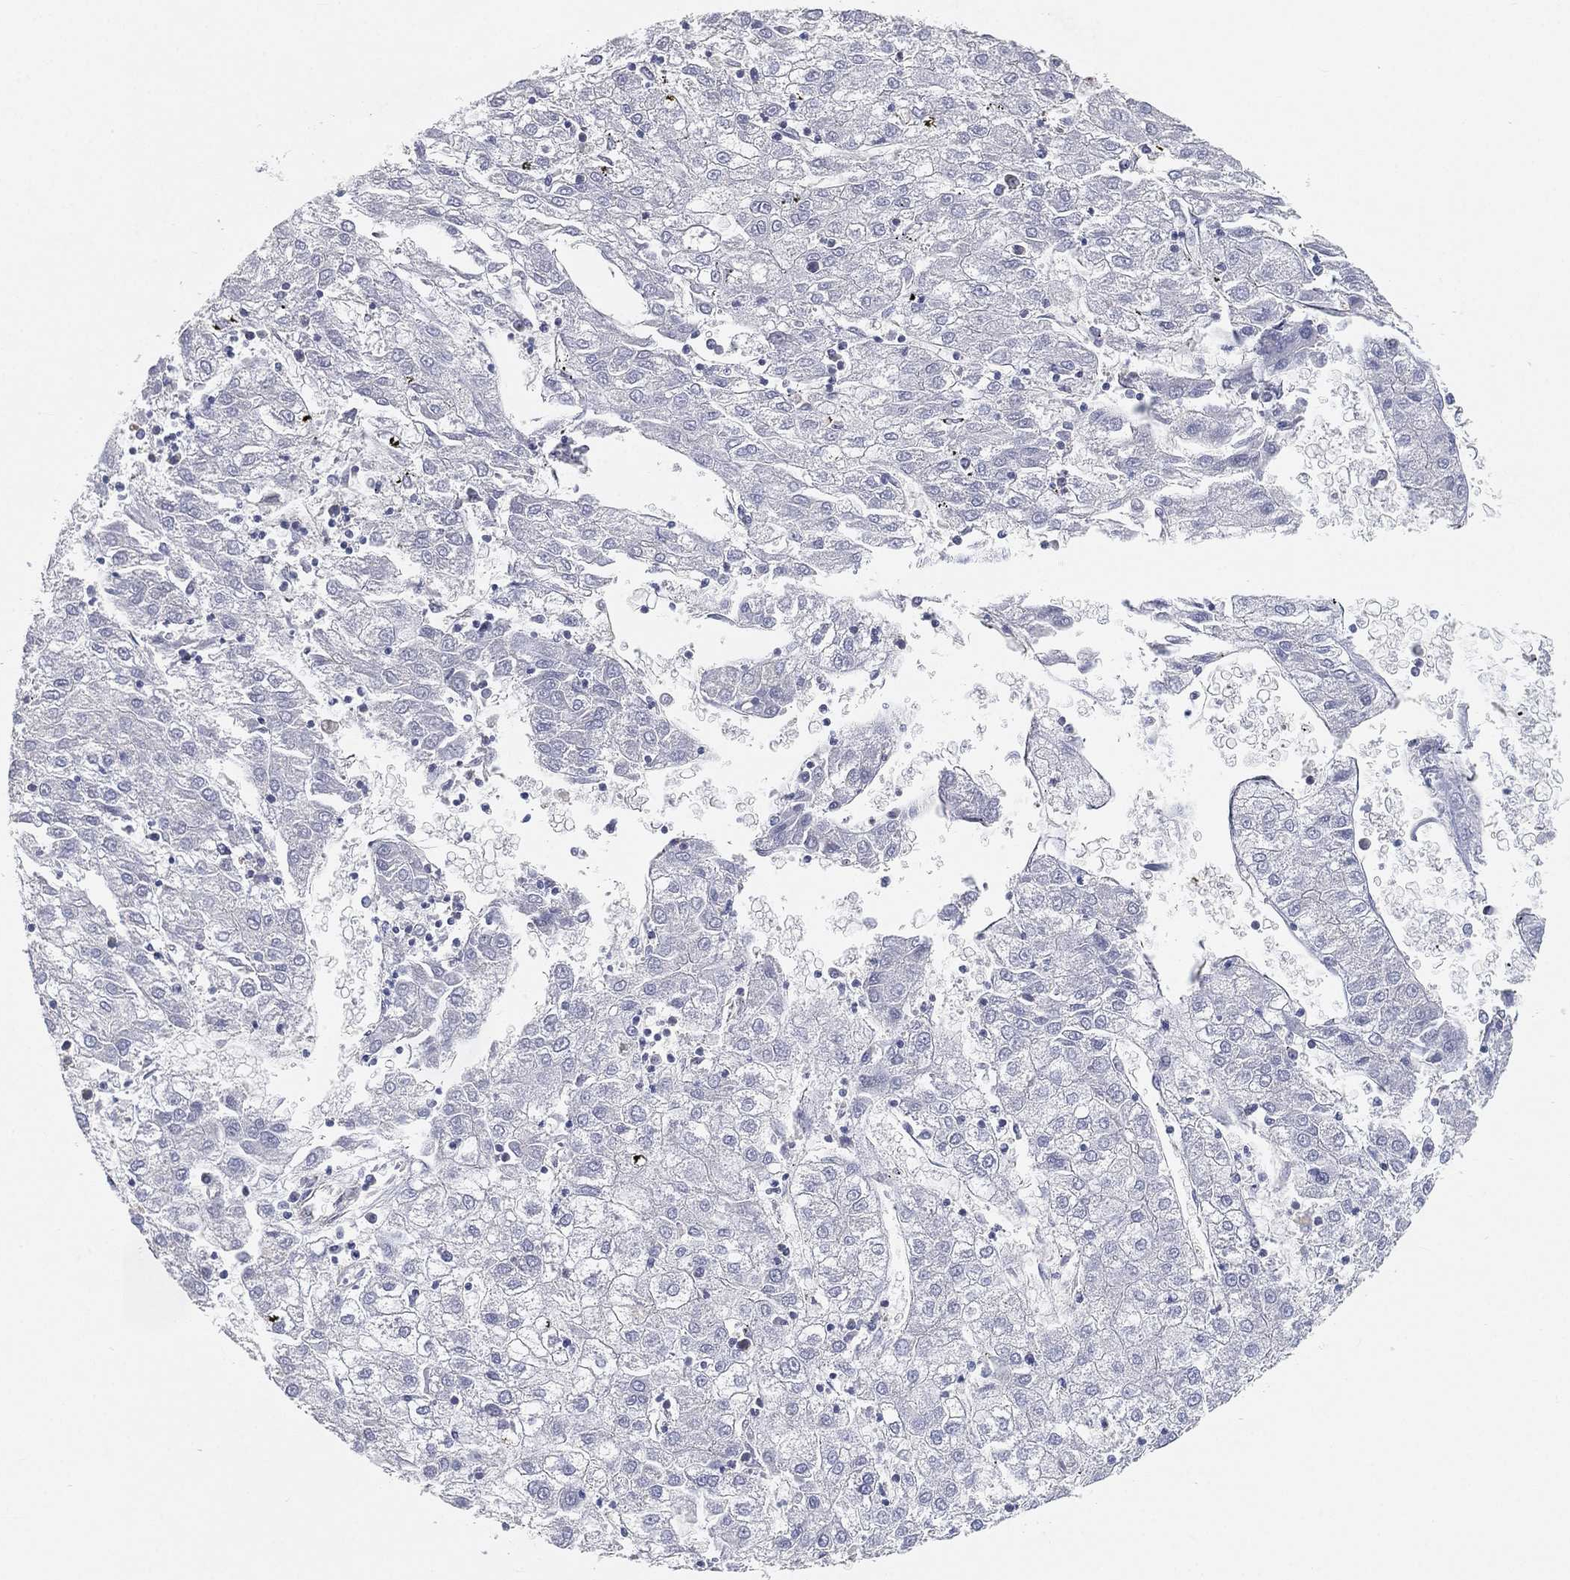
{"staining": {"intensity": "negative", "quantity": "none", "location": "none"}, "tissue": "liver cancer", "cell_type": "Tumor cells", "image_type": "cancer", "snomed": [{"axis": "morphology", "description": "Carcinoma, Hepatocellular, NOS"}, {"axis": "topography", "description": "Liver"}], "caption": "Immunohistochemistry of hepatocellular carcinoma (liver) reveals no expression in tumor cells.", "gene": "TMEM25", "patient": {"sex": "male", "age": 72}}